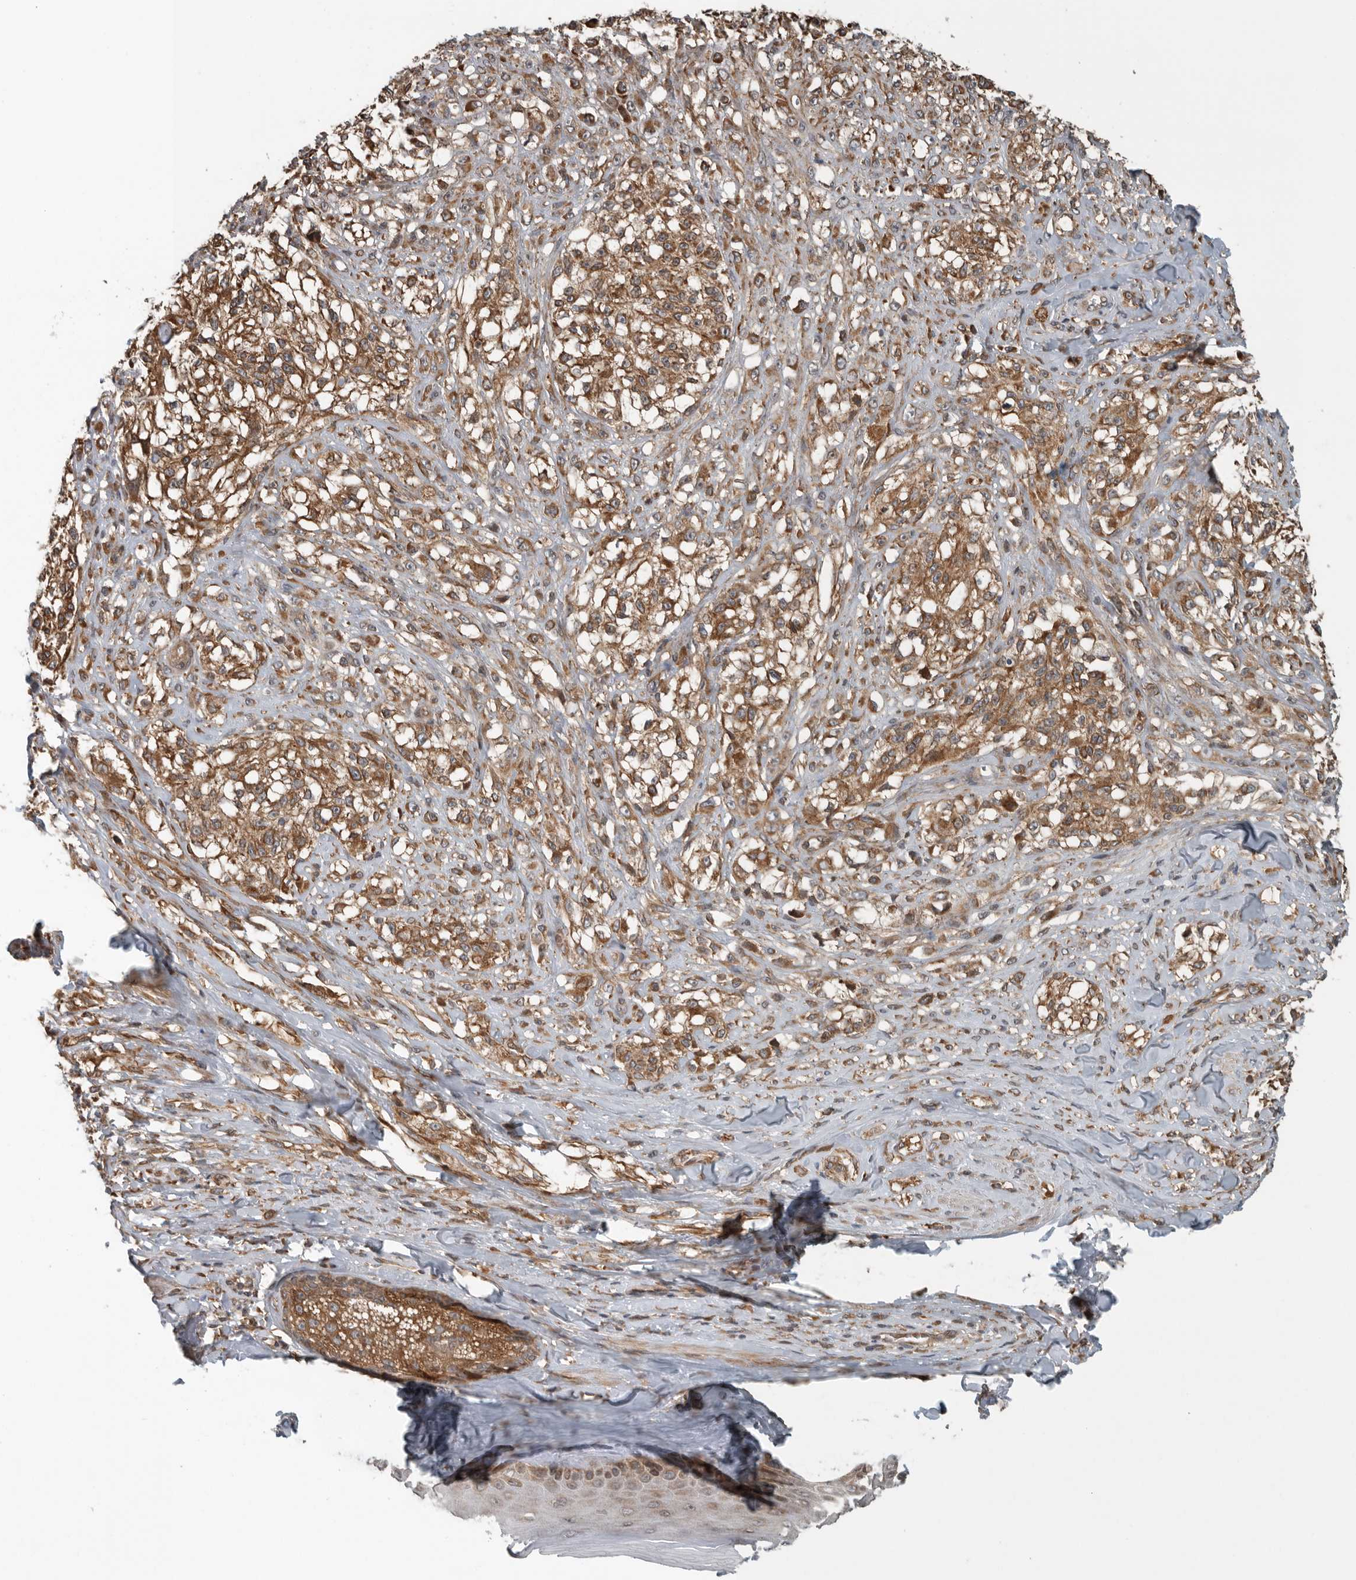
{"staining": {"intensity": "moderate", "quantity": ">75%", "location": "cytoplasmic/membranous"}, "tissue": "melanoma", "cell_type": "Tumor cells", "image_type": "cancer", "snomed": [{"axis": "morphology", "description": "Malignant melanoma, NOS"}, {"axis": "topography", "description": "Skin of head"}], "caption": "Melanoma stained with a protein marker demonstrates moderate staining in tumor cells.", "gene": "AMFR", "patient": {"sex": "male", "age": 83}}